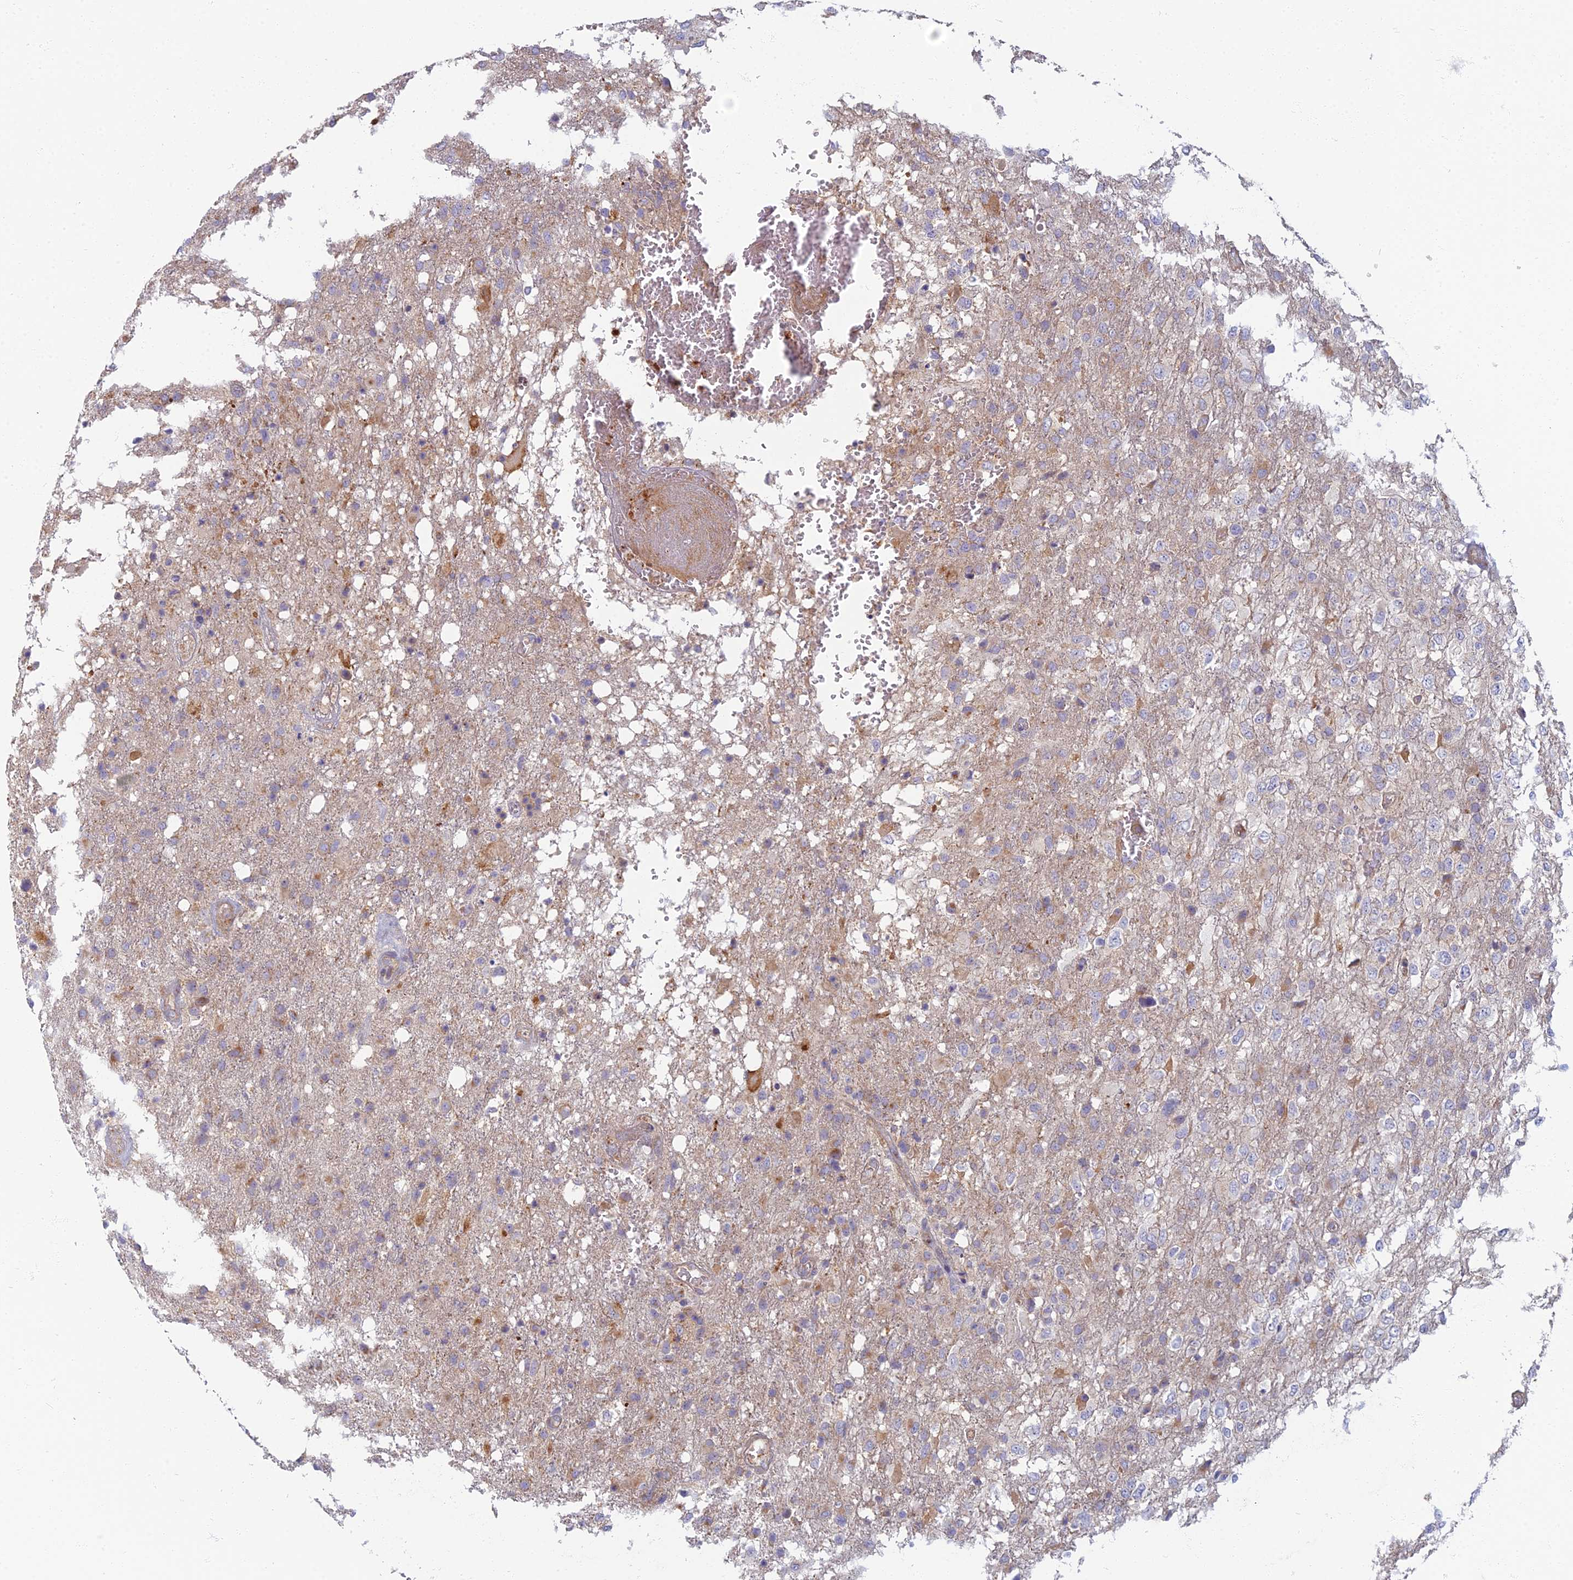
{"staining": {"intensity": "weak", "quantity": "<25%", "location": "cytoplasmic/membranous"}, "tissue": "glioma", "cell_type": "Tumor cells", "image_type": "cancer", "snomed": [{"axis": "morphology", "description": "Glioma, malignant, High grade"}, {"axis": "topography", "description": "Brain"}], "caption": "High power microscopy photomicrograph of an immunohistochemistry photomicrograph of glioma, revealing no significant expression in tumor cells.", "gene": "PROX2", "patient": {"sex": "female", "age": 74}}